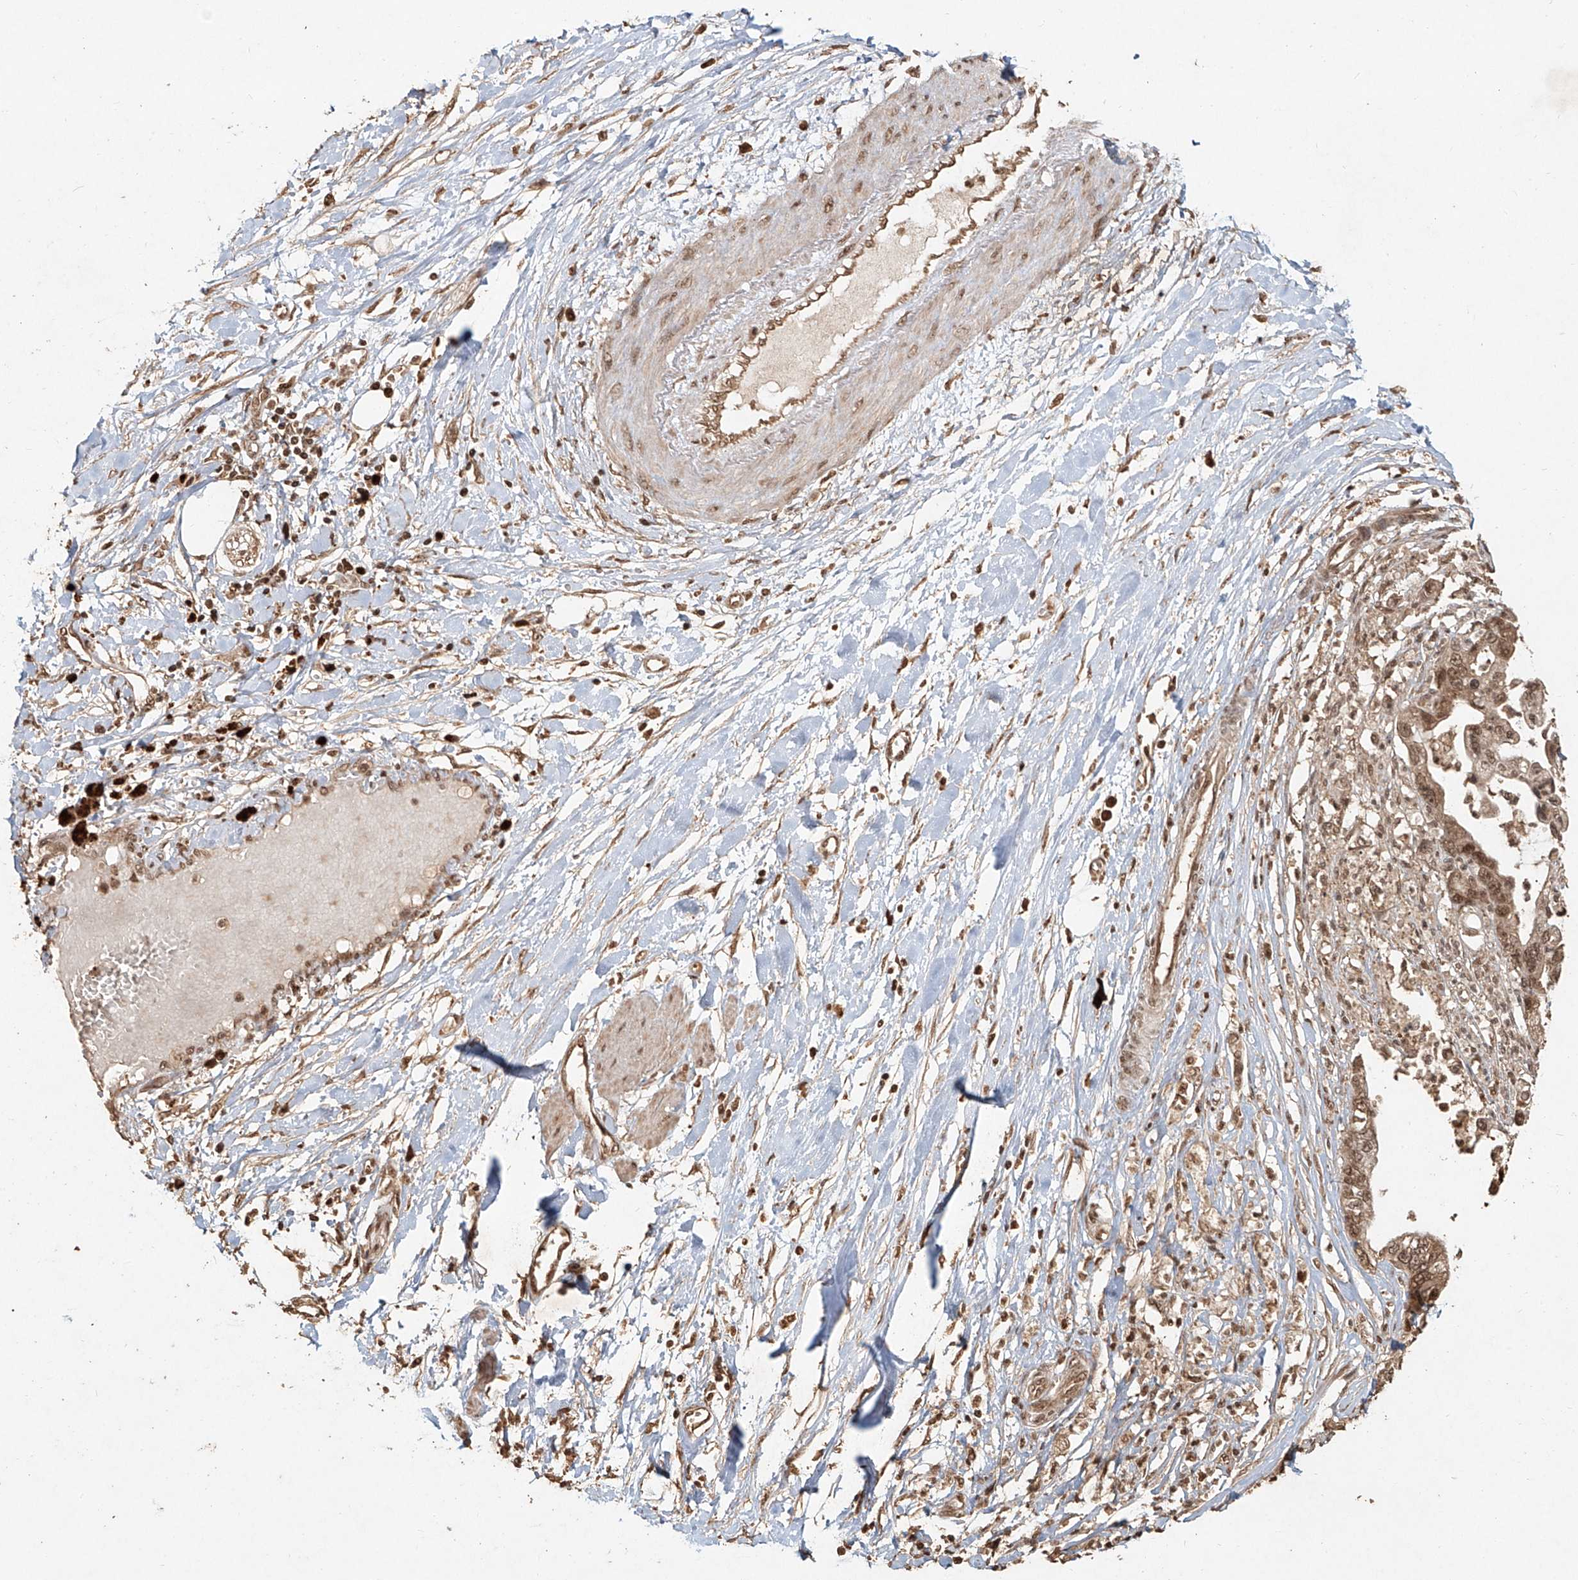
{"staining": {"intensity": "moderate", "quantity": ">75%", "location": "cytoplasmic/membranous,nuclear"}, "tissue": "pancreatic cancer", "cell_type": "Tumor cells", "image_type": "cancer", "snomed": [{"axis": "morphology", "description": "Adenocarcinoma, NOS"}, {"axis": "topography", "description": "Pancreas"}], "caption": "Tumor cells display moderate cytoplasmic/membranous and nuclear positivity in approximately >75% of cells in pancreatic cancer (adenocarcinoma).", "gene": "UBE2K", "patient": {"sex": "male", "age": 56}}